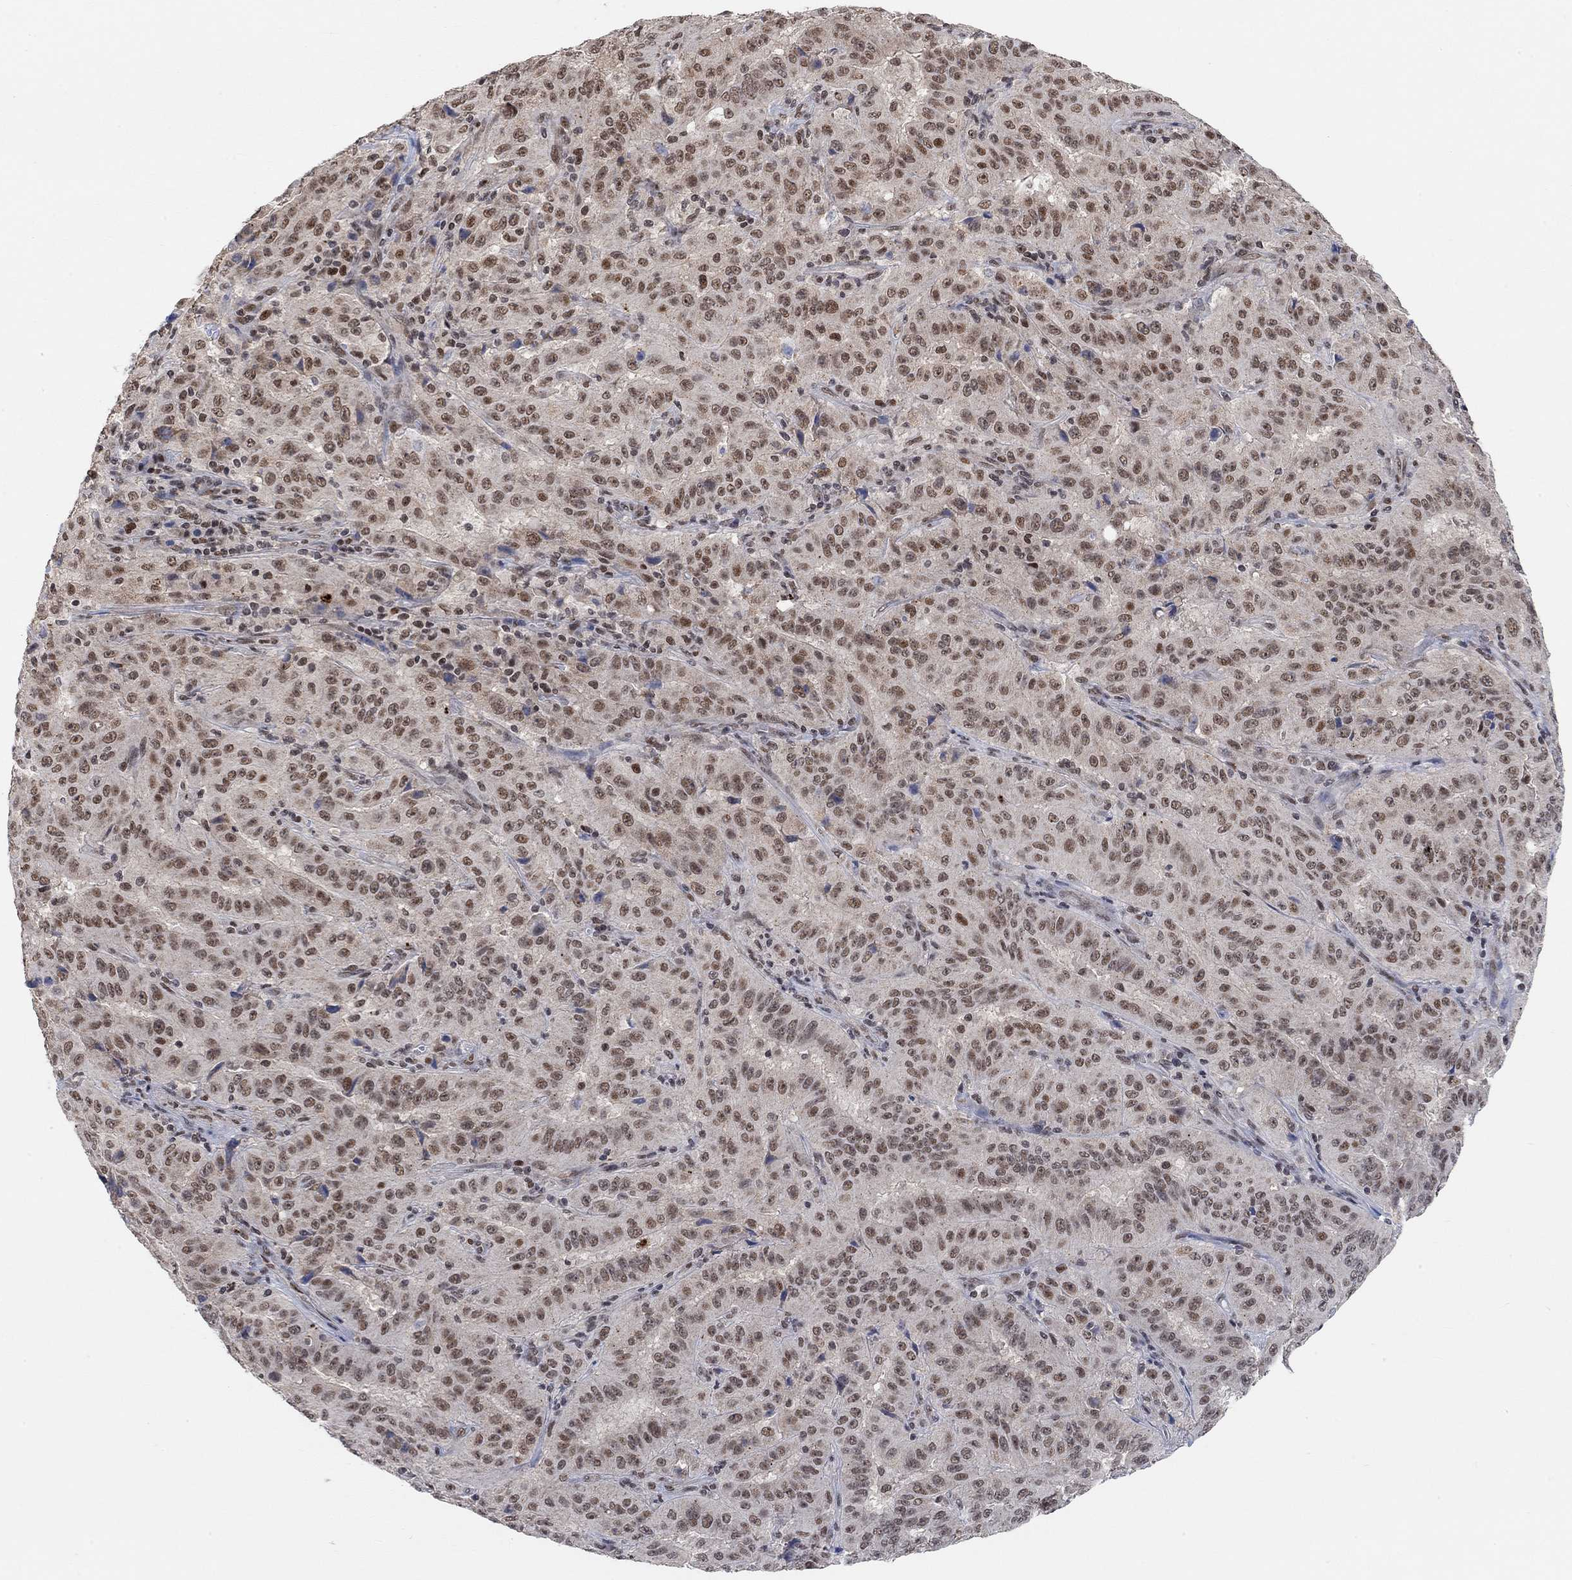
{"staining": {"intensity": "moderate", "quantity": ">75%", "location": "nuclear"}, "tissue": "pancreatic cancer", "cell_type": "Tumor cells", "image_type": "cancer", "snomed": [{"axis": "morphology", "description": "Adenocarcinoma, NOS"}, {"axis": "topography", "description": "Pancreas"}], "caption": "Immunohistochemistry of human pancreatic cancer (adenocarcinoma) reveals medium levels of moderate nuclear positivity in about >75% of tumor cells. Immunohistochemistry (ihc) stains the protein in brown and the nuclei are stained blue.", "gene": "THAP8", "patient": {"sex": "male", "age": 63}}